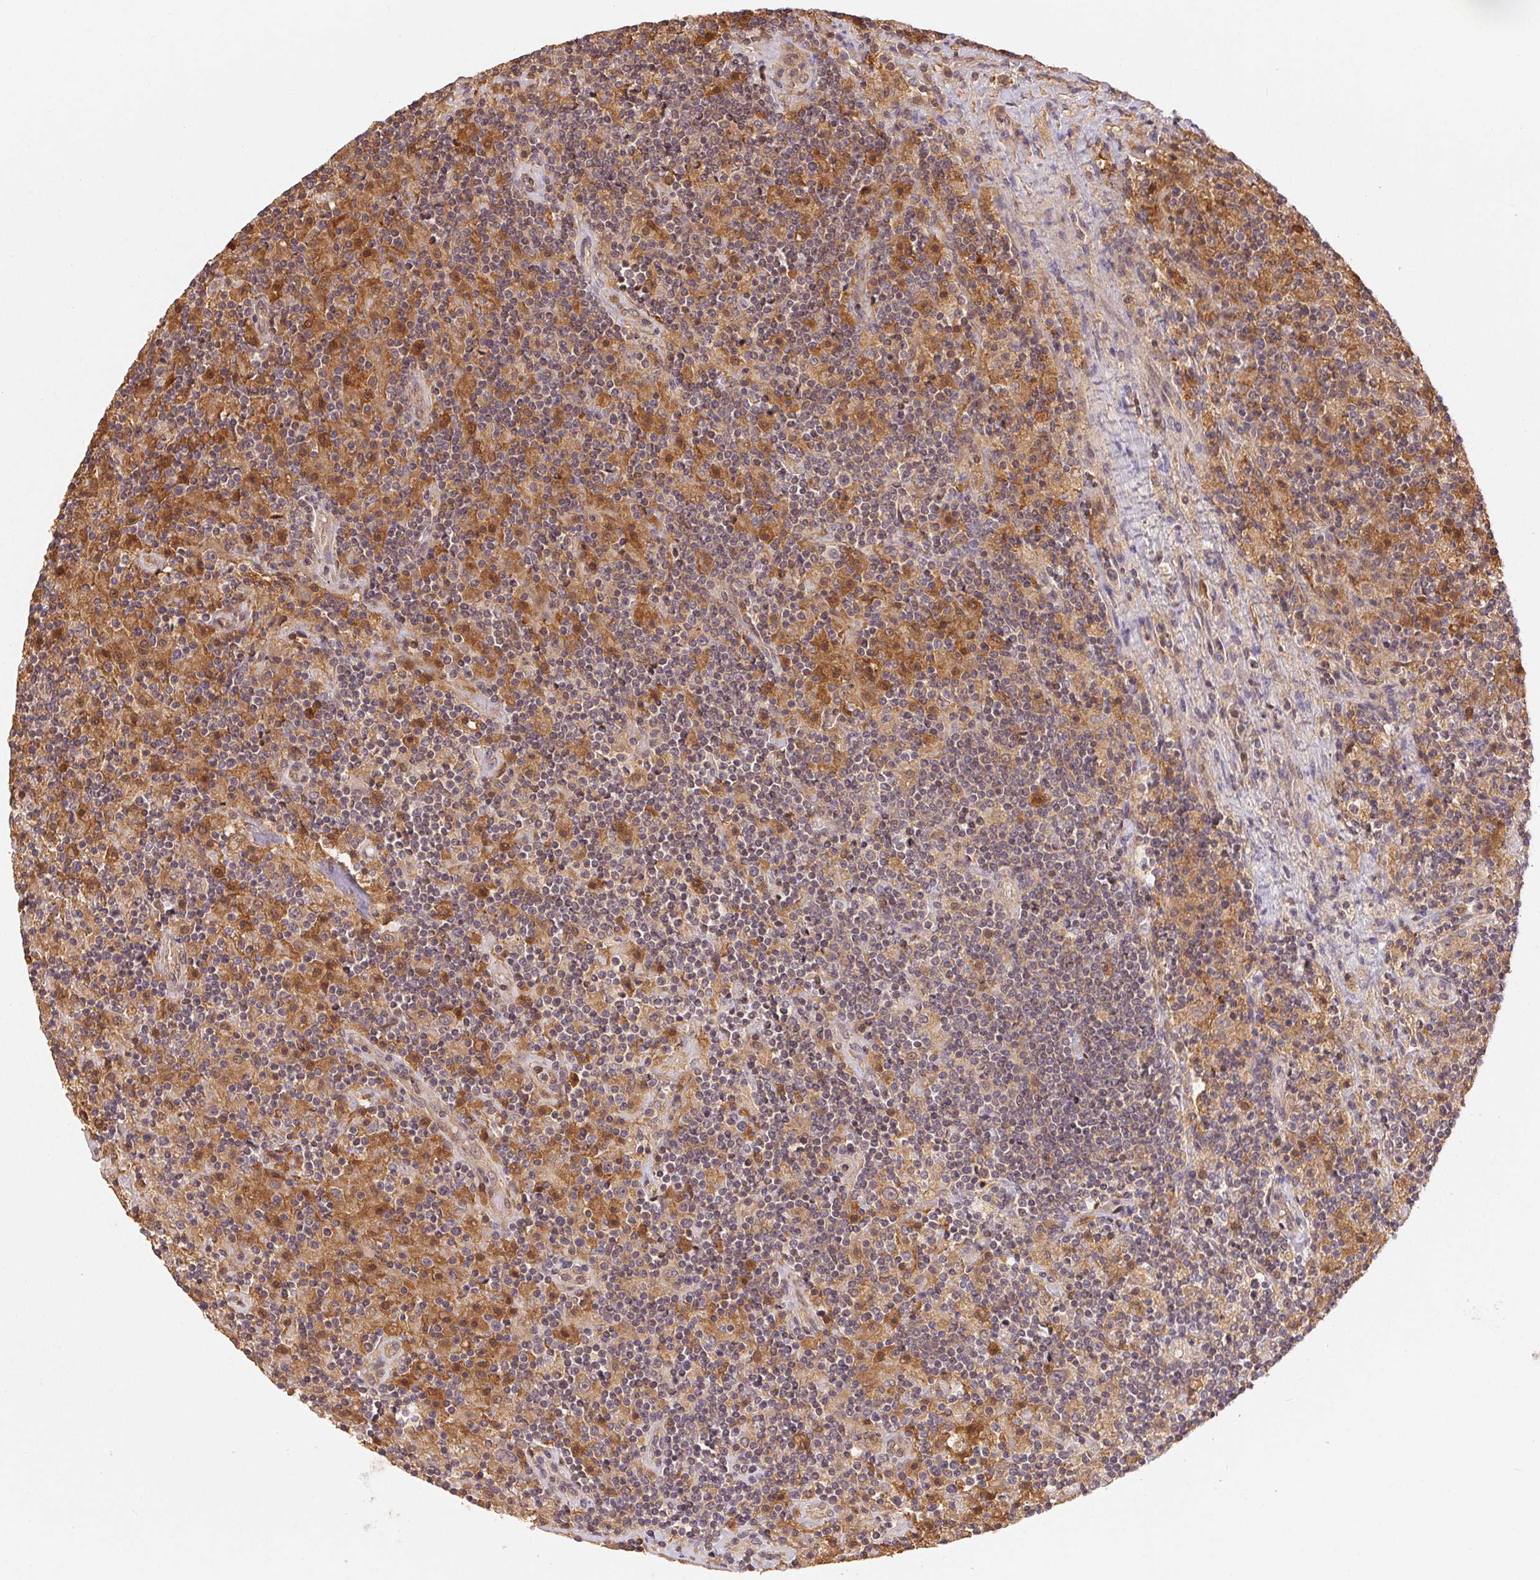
{"staining": {"intensity": "weak", "quantity": "<25%", "location": "cytoplasmic/membranous"}, "tissue": "lymphoma", "cell_type": "Tumor cells", "image_type": "cancer", "snomed": [{"axis": "morphology", "description": "Hodgkin's disease, NOS"}, {"axis": "topography", "description": "Lymph node"}], "caption": "High magnification brightfield microscopy of lymphoma stained with DAB (brown) and counterstained with hematoxylin (blue): tumor cells show no significant positivity.", "gene": "MAPKAPK2", "patient": {"sex": "male", "age": 70}}